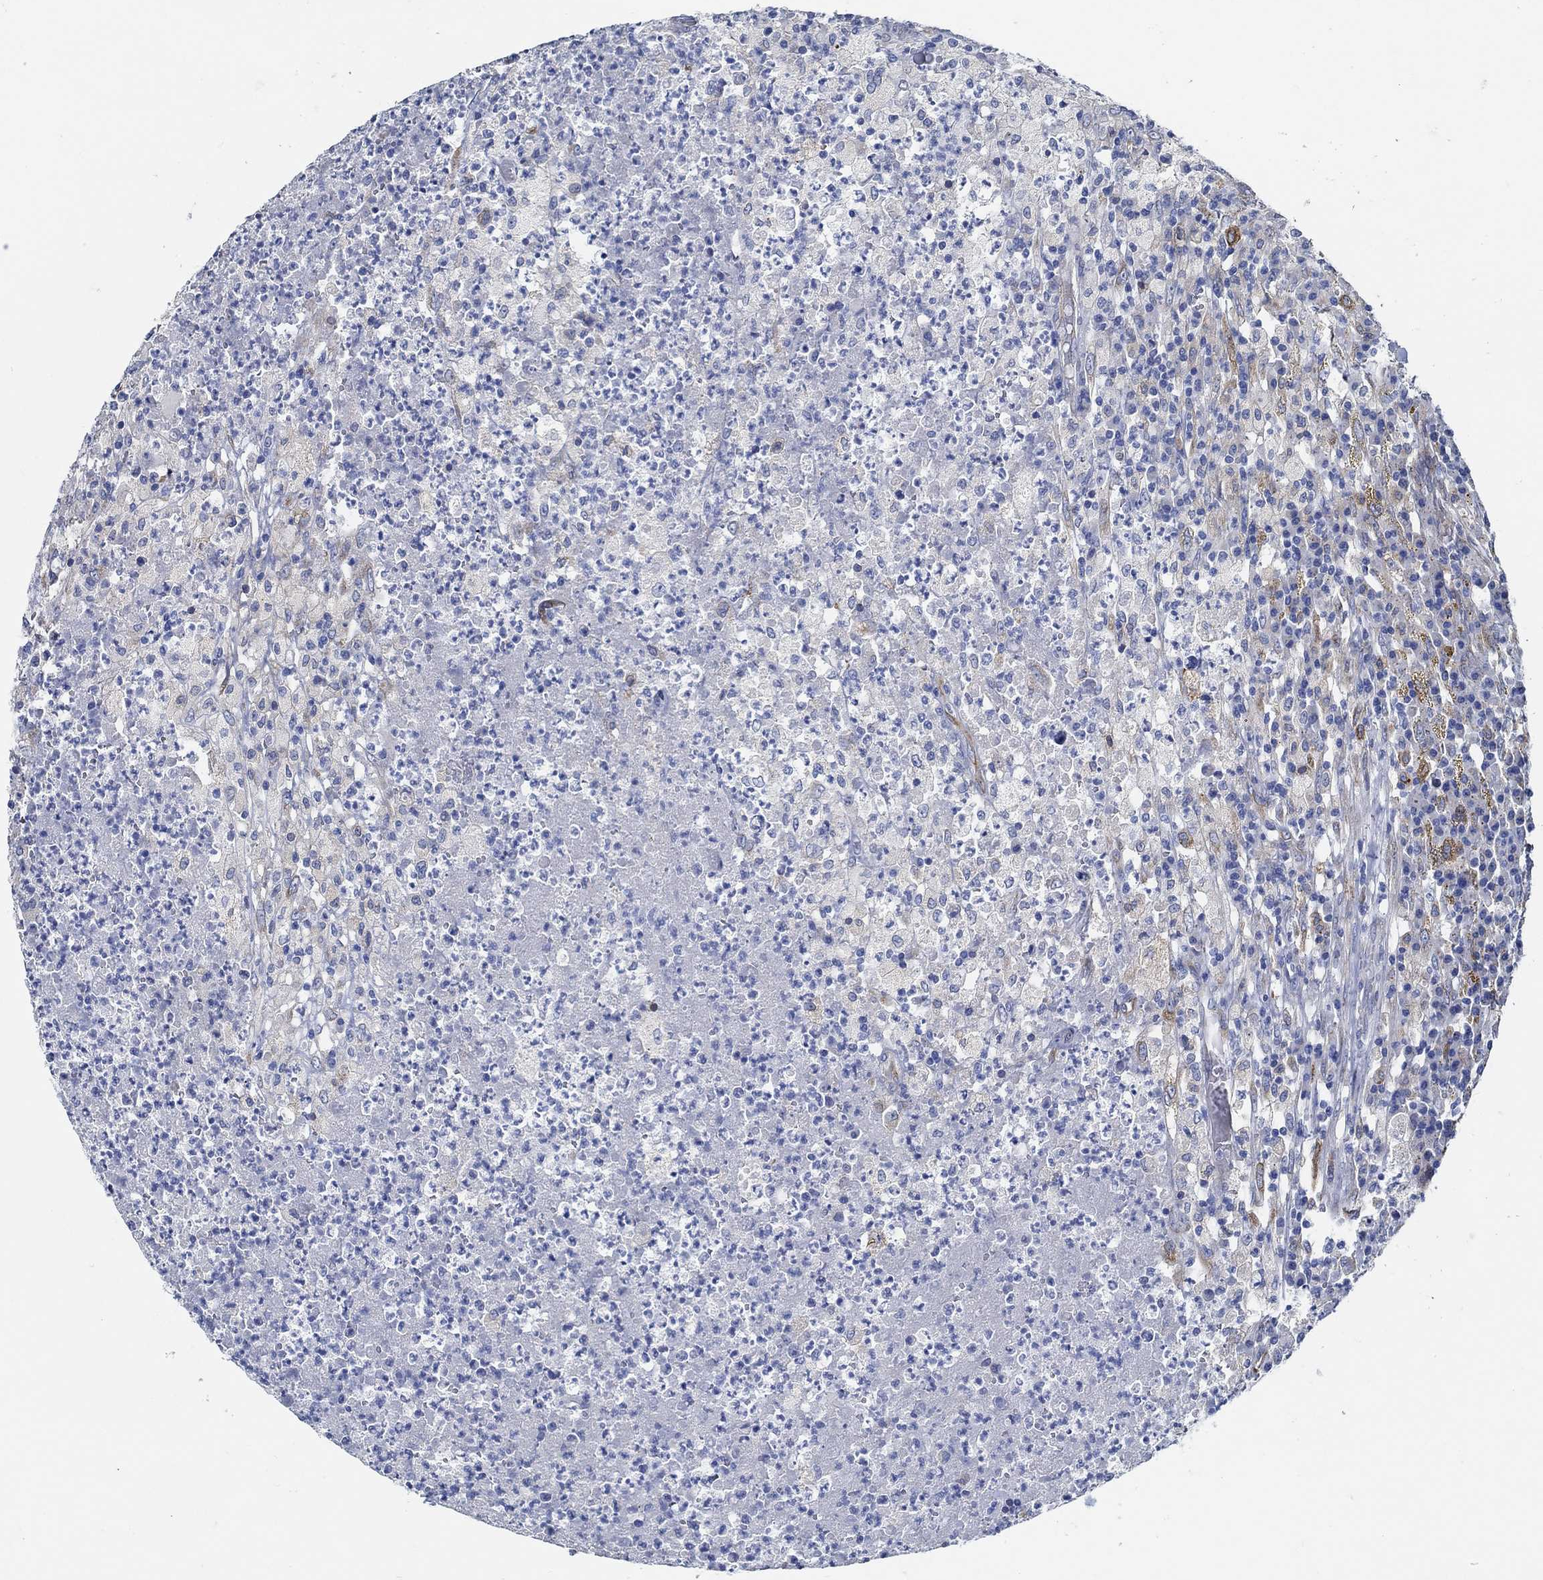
{"staining": {"intensity": "negative", "quantity": "none", "location": "none"}, "tissue": "testis cancer", "cell_type": "Tumor cells", "image_type": "cancer", "snomed": [{"axis": "morphology", "description": "Necrosis, NOS"}, {"axis": "morphology", "description": "Carcinoma, Embryonal, NOS"}, {"axis": "topography", "description": "Testis"}], "caption": "IHC image of human testis embryonal carcinoma stained for a protein (brown), which reveals no staining in tumor cells. (DAB (3,3'-diaminobenzidine) IHC visualized using brightfield microscopy, high magnification).", "gene": "HECW2", "patient": {"sex": "male", "age": 19}}